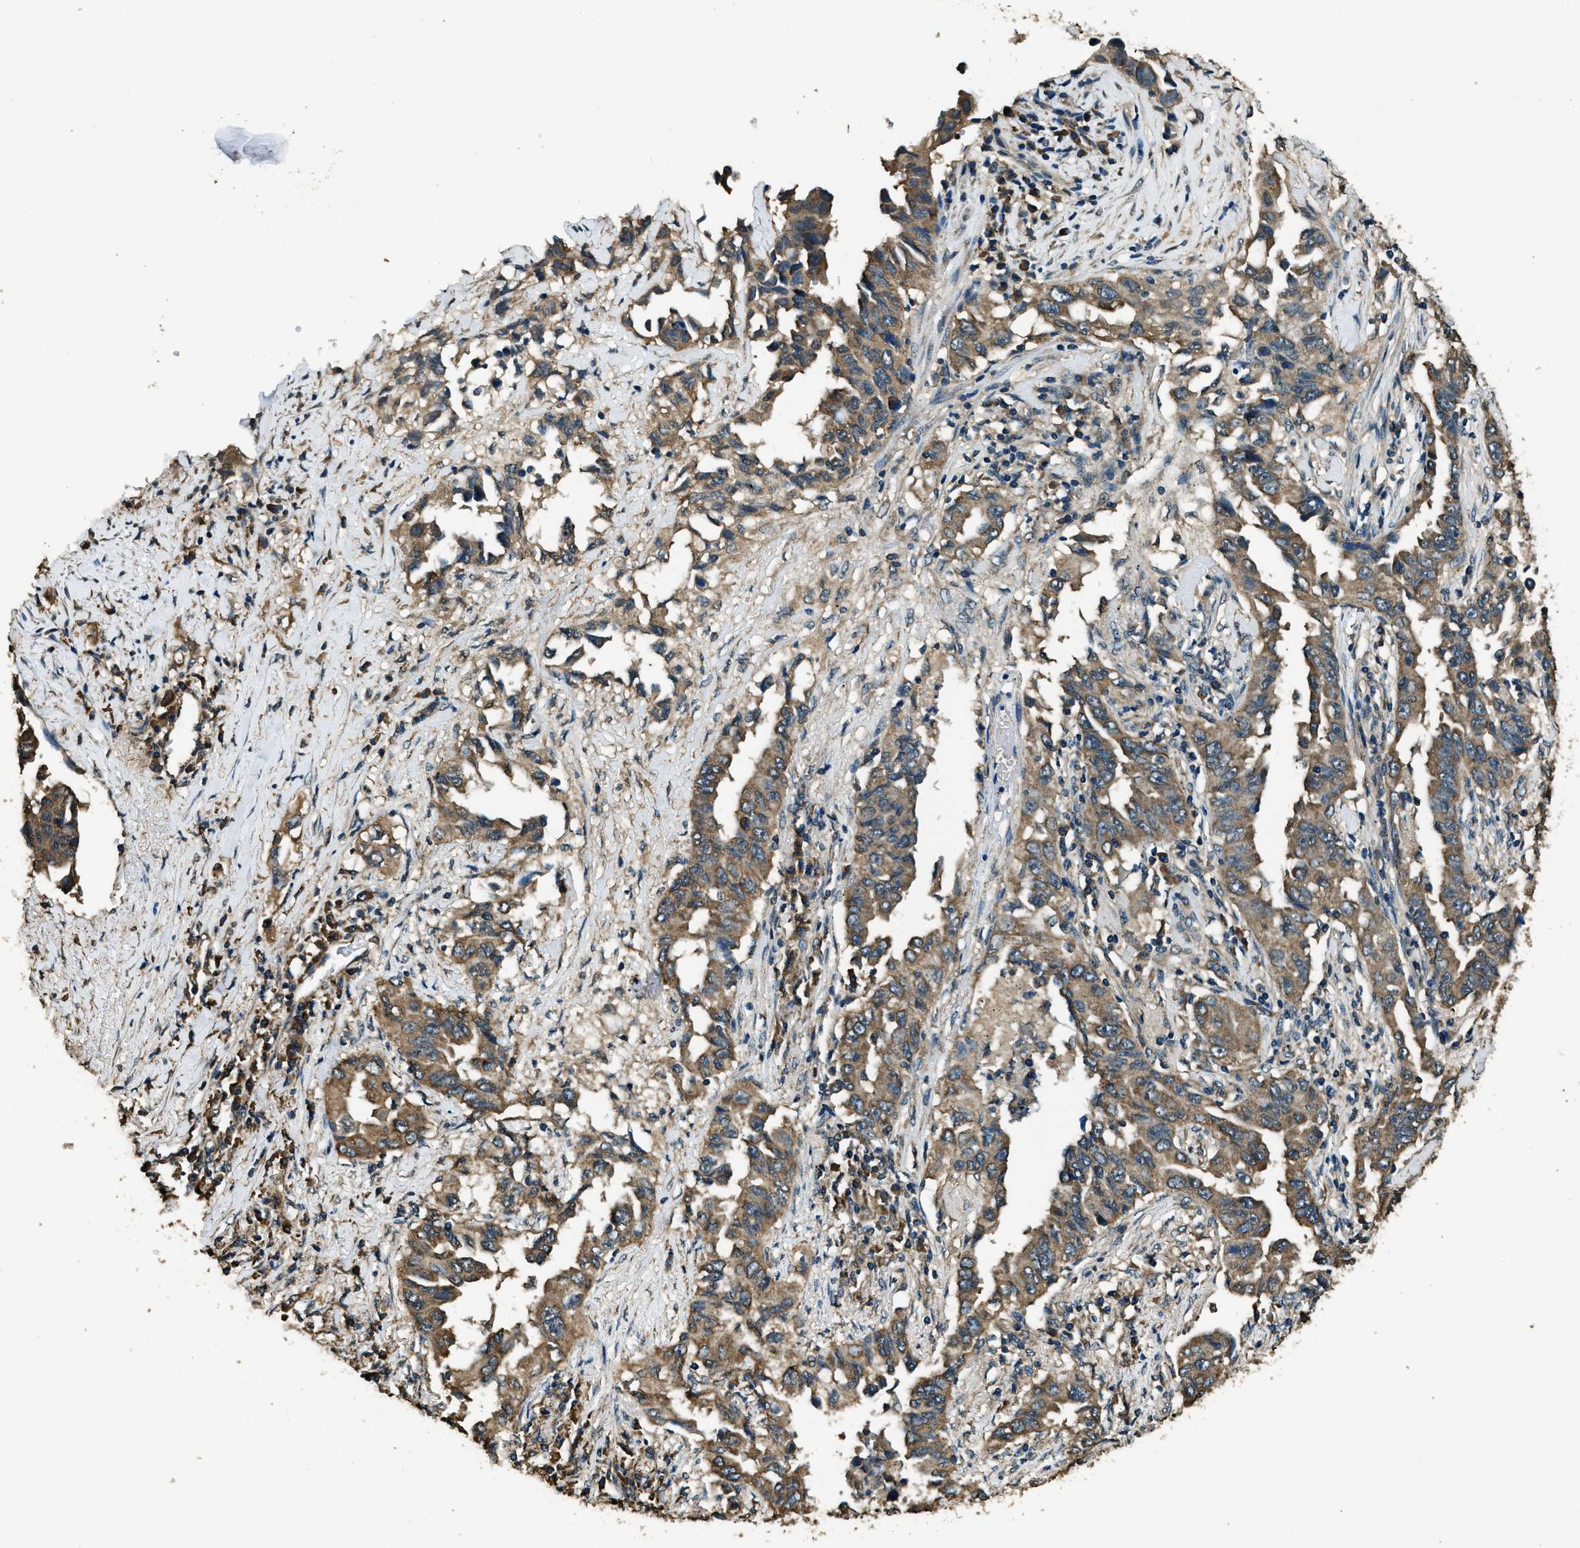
{"staining": {"intensity": "moderate", "quantity": ">75%", "location": "cytoplasmic/membranous"}, "tissue": "lung cancer", "cell_type": "Tumor cells", "image_type": "cancer", "snomed": [{"axis": "morphology", "description": "Adenocarcinoma, NOS"}, {"axis": "topography", "description": "Lung"}], "caption": "Protein expression analysis of lung adenocarcinoma demonstrates moderate cytoplasmic/membranous expression in approximately >75% of tumor cells. Using DAB (brown) and hematoxylin (blue) stains, captured at high magnification using brightfield microscopy.", "gene": "SALL3", "patient": {"sex": "female", "age": 51}}